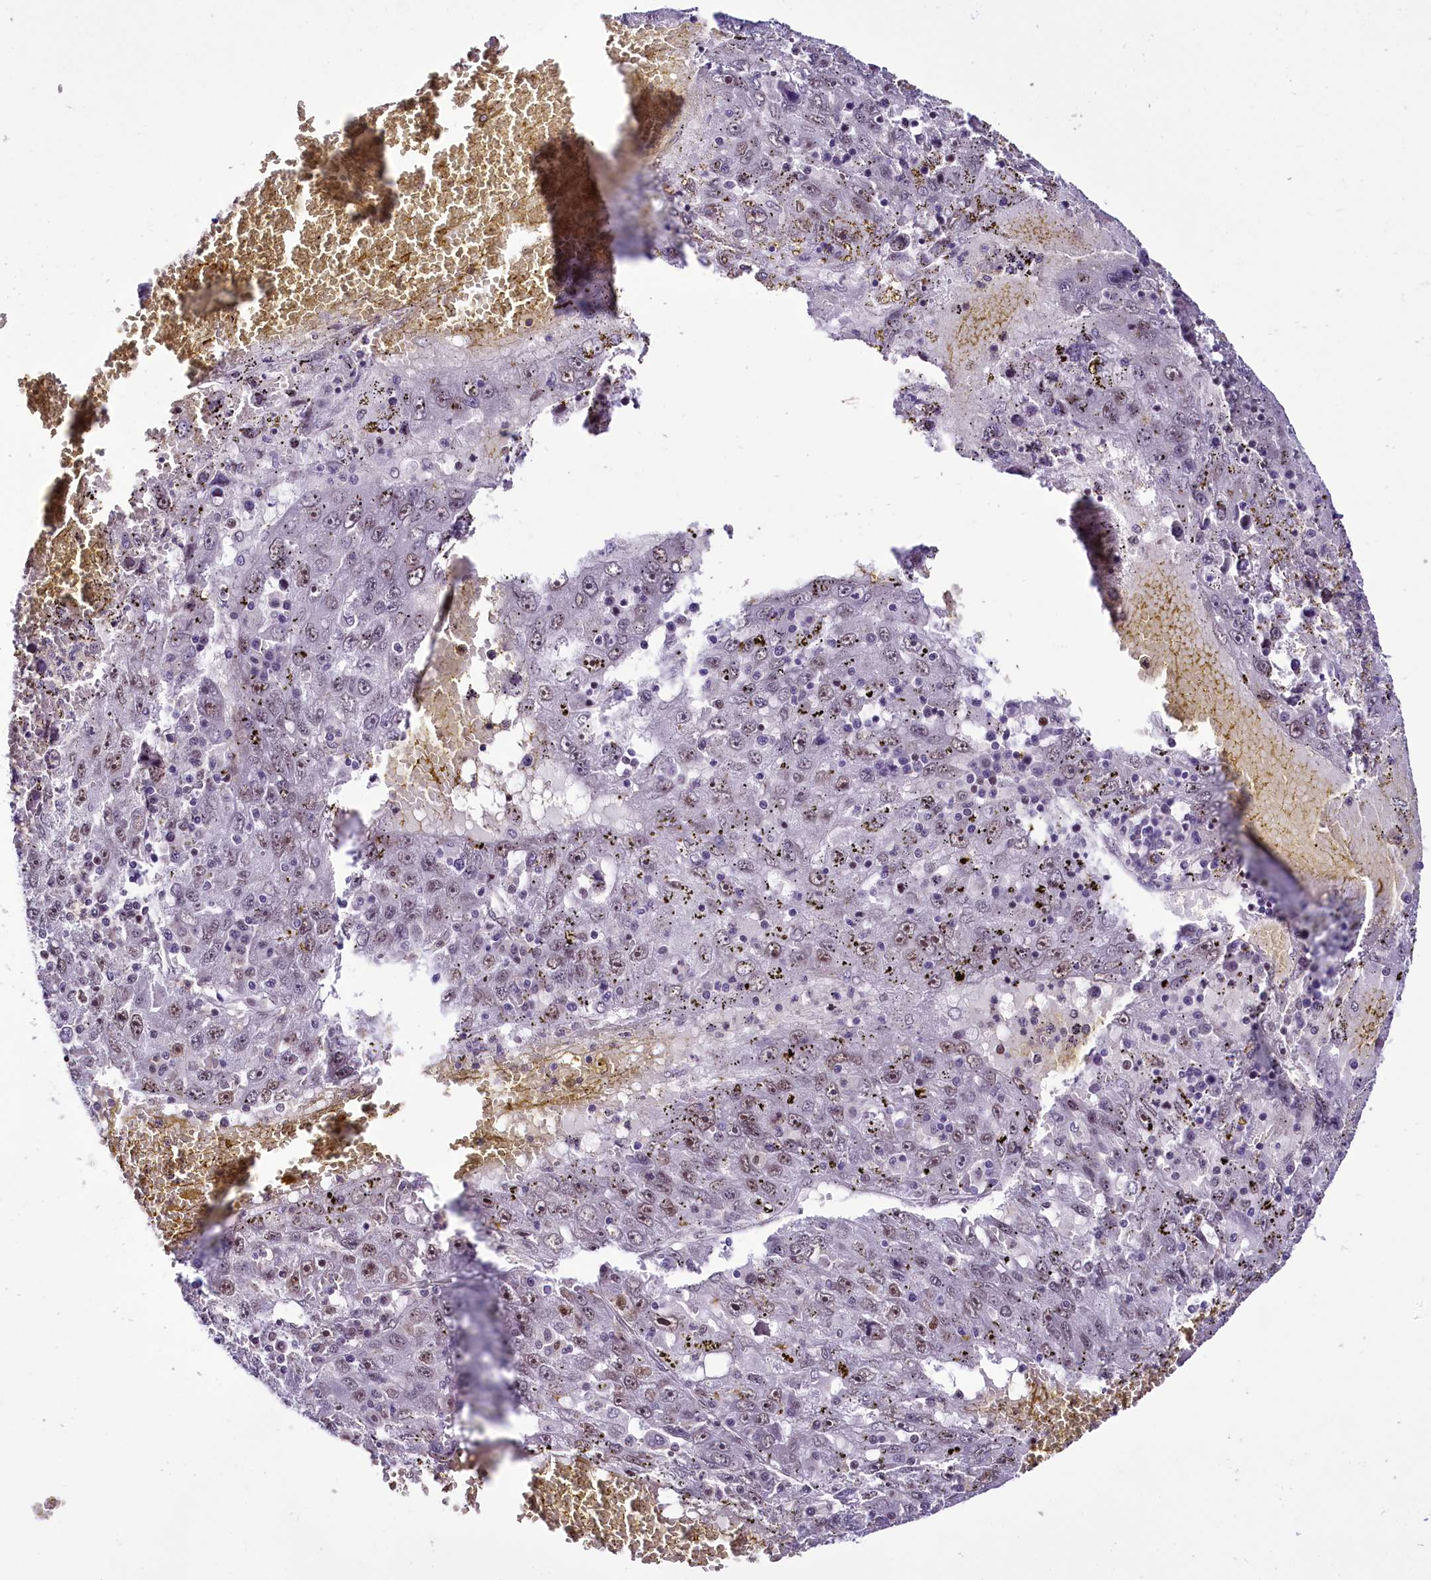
{"staining": {"intensity": "weak", "quantity": "<25%", "location": "nuclear"}, "tissue": "liver cancer", "cell_type": "Tumor cells", "image_type": "cancer", "snomed": [{"axis": "morphology", "description": "Carcinoma, Hepatocellular, NOS"}, {"axis": "topography", "description": "Liver"}], "caption": "The micrograph displays no staining of tumor cells in hepatocellular carcinoma (liver).", "gene": "SCAF11", "patient": {"sex": "male", "age": 49}}